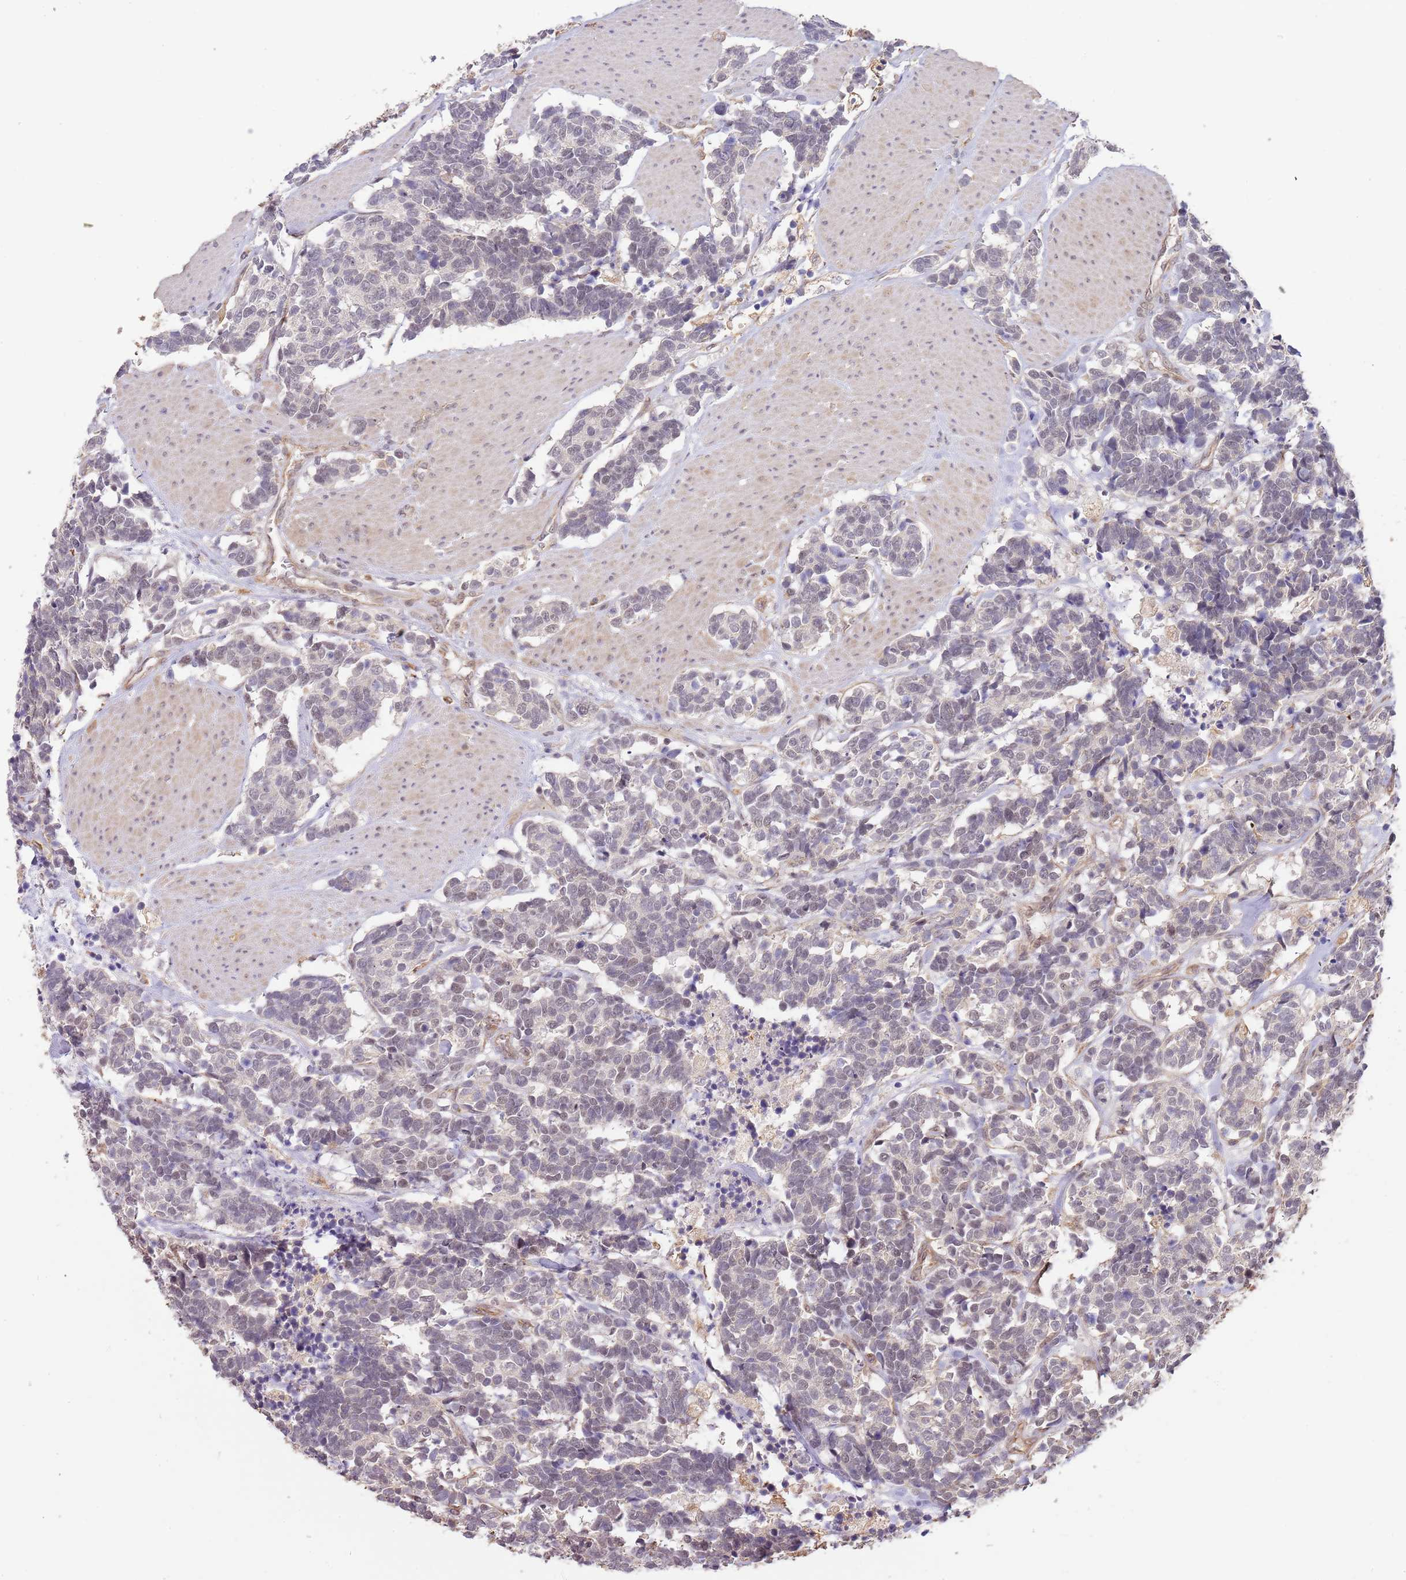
{"staining": {"intensity": "negative", "quantity": "none", "location": "none"}, "tissue": "carcinoid", "cell_type": "Tumor cells", "image_type": "cancer", "snomed": [{"axis": "morphology", "description": "Carcinoma, NOS"}, {"axis": "morphology", "description": "Carcinoid, malignant, NOS"}, {"axis": "topography", "description": "Urinary bladder"}], "caption": "This photomicrograph is of carcinoma stained with IHC to label a protein in brown with the nuclei are counter-stained blue. There is no staining in tumor cells. (DAB immunohistochemistry (IHC) visualized using brightfield microscopy, high magnification).", "gene": "SURF2", "patient": {"sex": "male", "age": 57}}